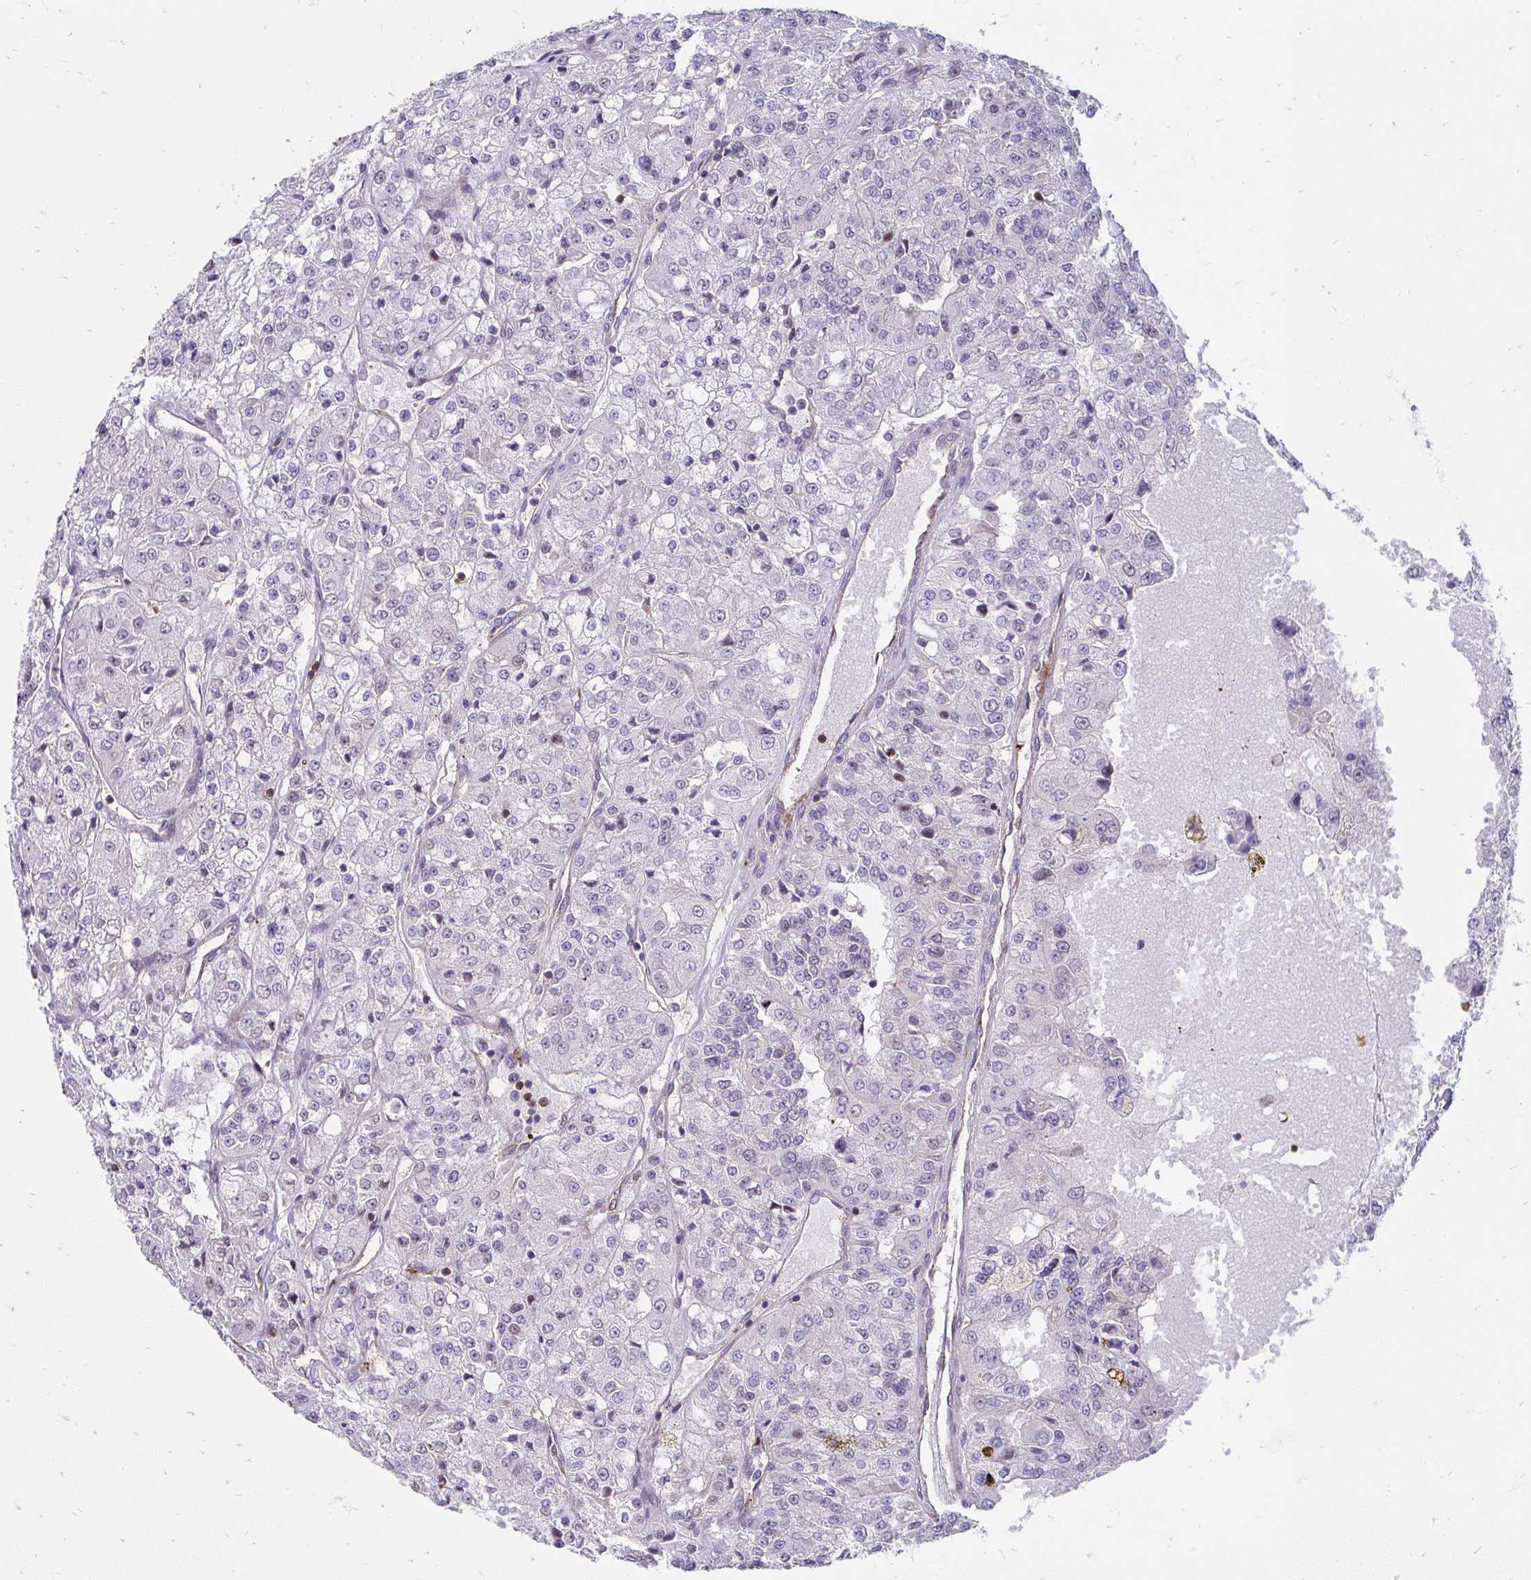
{"staining": {"intensity": "negative", "quantity": "none", "location": "none"}, "tissue": "renal cancer", "cell_type": "Tumor cells", "image_type": "cancer", "snomed": [{"axis": "morphology", "description": "Adenocarcinoma, NOS"}, {"axis": "topography", "description": "Kidney"}], "caption": "IHC of human renal cancer reveals no positivity in tumor cells.", "gene": "FOXN3", "patient": {"sex": "female", "age": 63}}